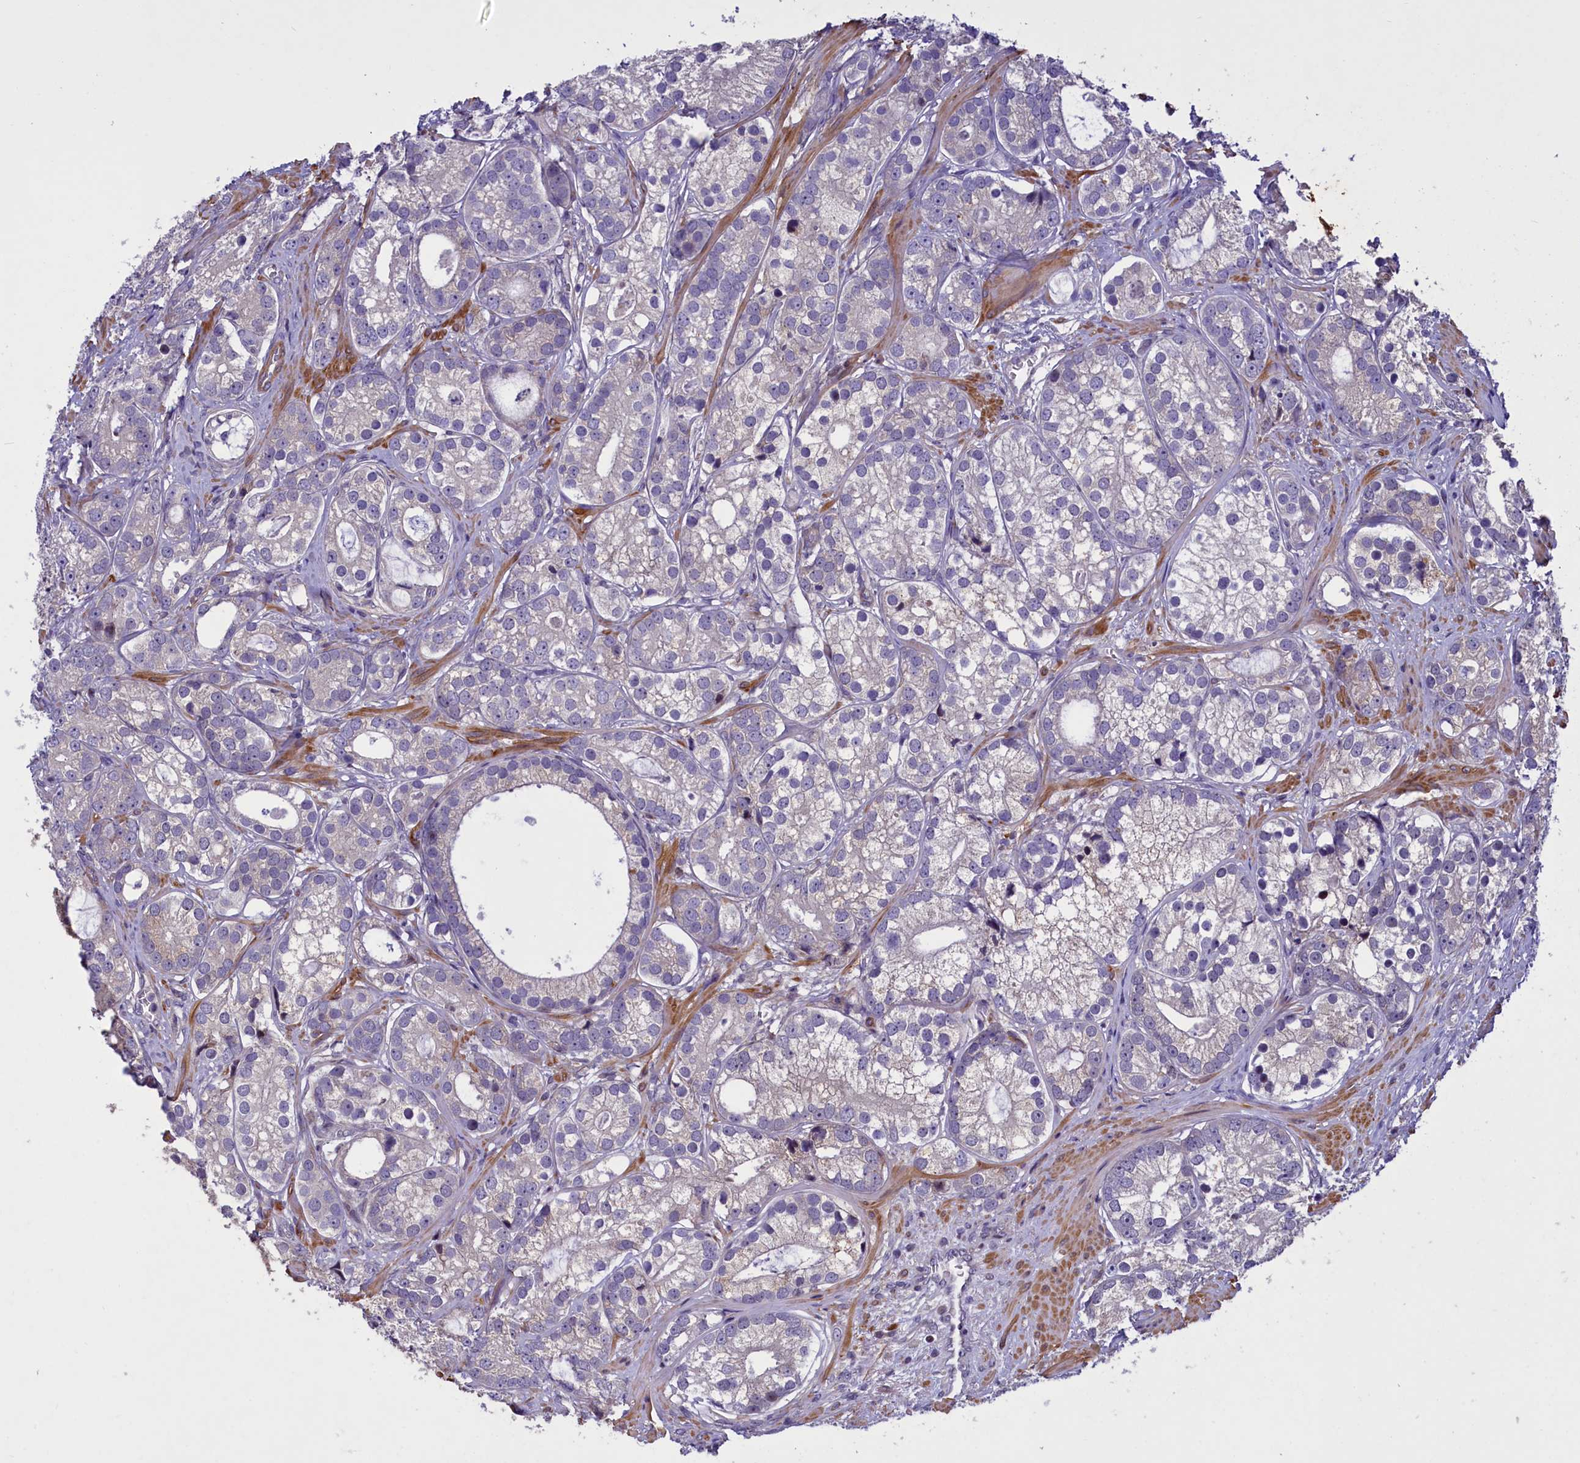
{"staining": {"intensity": "negative", "quantity": "none", "location": "none"}, "tissue": "prostate cancer", "cell_type": "Tumor cells", "image_type": "cancer", "snomed": [{"axis": "morphology", "description": "Adenocarcinoma, High grade"}, {"axis": "topography", "description": "Prostate"}], "caption": "A photomicrograph of human prostate cancer (high-grade adenocarcinoma) is negative for staining in tumor cells.", "gene": "MAN2C1", "patient": {"sex": "male", "age": 75}}